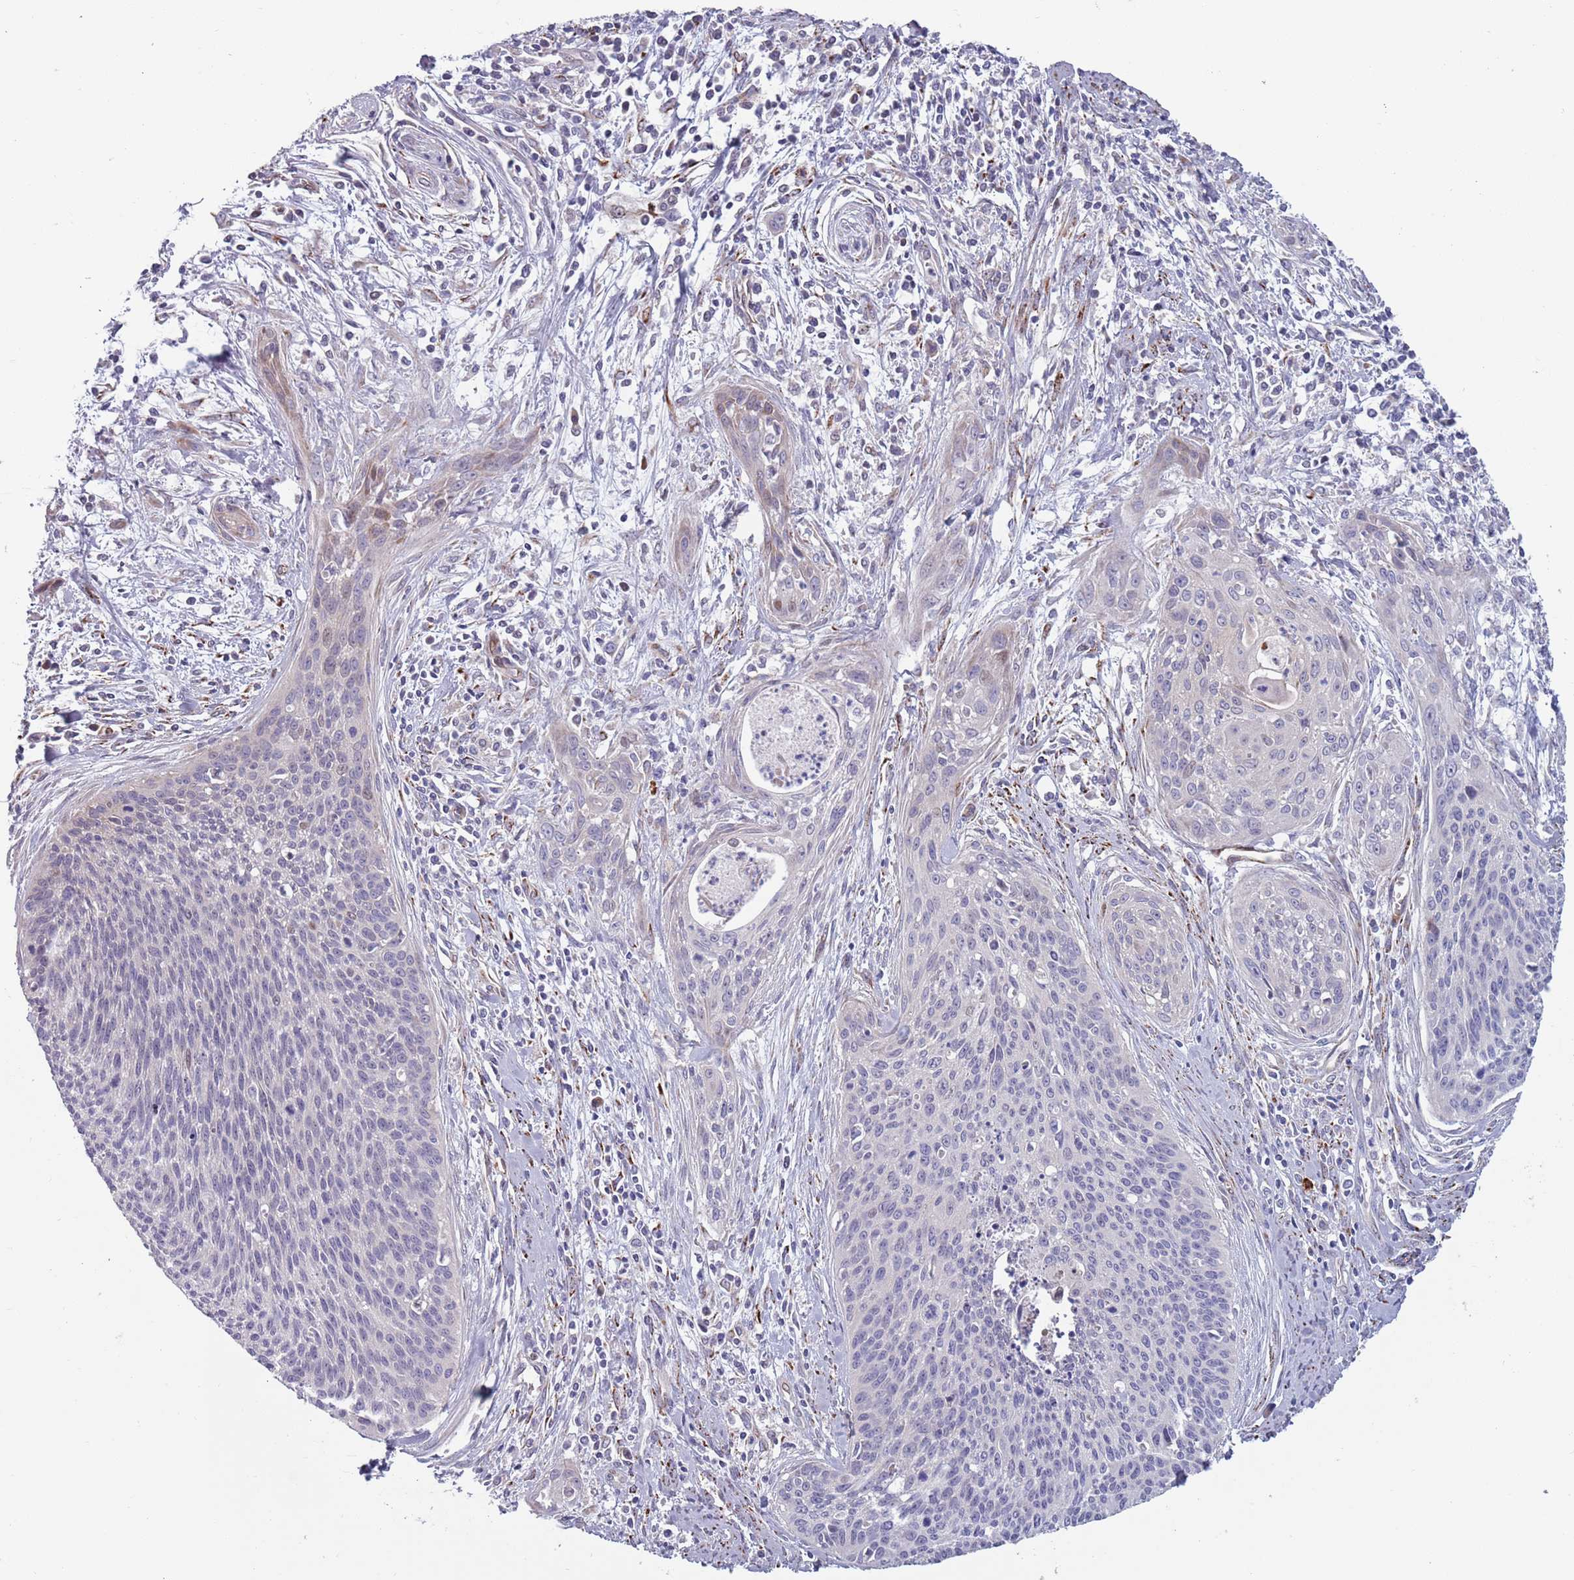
{"staining": {"intensity": "negative", "quantity": "none", "location": "none"}, "tissue": "cervical cancer", "cell_type": "Tumor cells", "image_type": "cancer", "snomed": [{"axis": "morphology", "description": "Squamous cell carcinoma, NOS"}, {"axis": "topography", "description": "Cervix"}], "caption": "DAB immunohistochemical staining of human cervical squamous cell carcinoma reveals no significant expression in tumor cells.", "gene": "TYW1", "patient": {"sex": "female", "age": 55}}